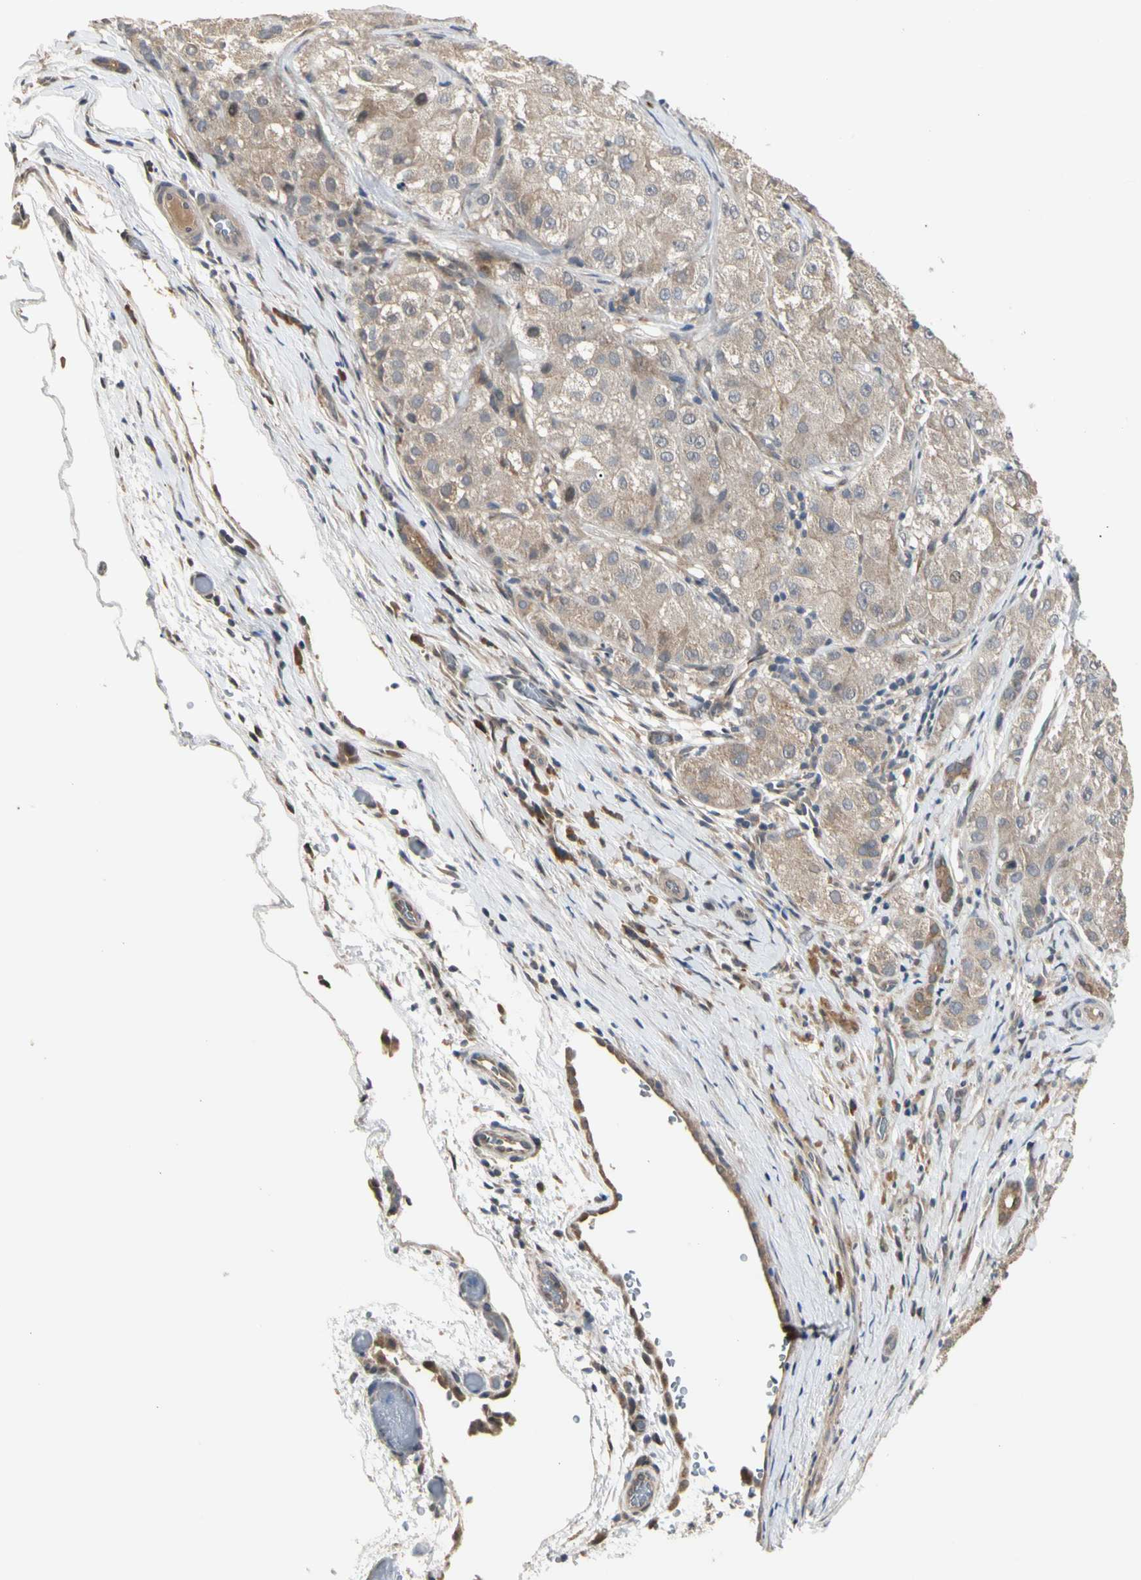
{"staining": {"intensity": "weak", "quantity": ">75%", "location": "cytoplasmic/membranous"}, "tissue": "liver cancer", "cell_type": "Tumor cells", "image_type": "cancer", "snomed": [{"axis": "morphology", "description": "Carcinoma, Hepatocellular, NOS"}, {"axis": "topography", "description": "Liver"}], "caption": "Immunohistochemistry (IHC) of hepatocellular carcinoma (liver) demonstrates low levels of weak cytoplasmic/membranous positivity in approximately >75% of tumor cells.", "gene": "ATG4C", "patient": {"sex": "male", "age": 80}}